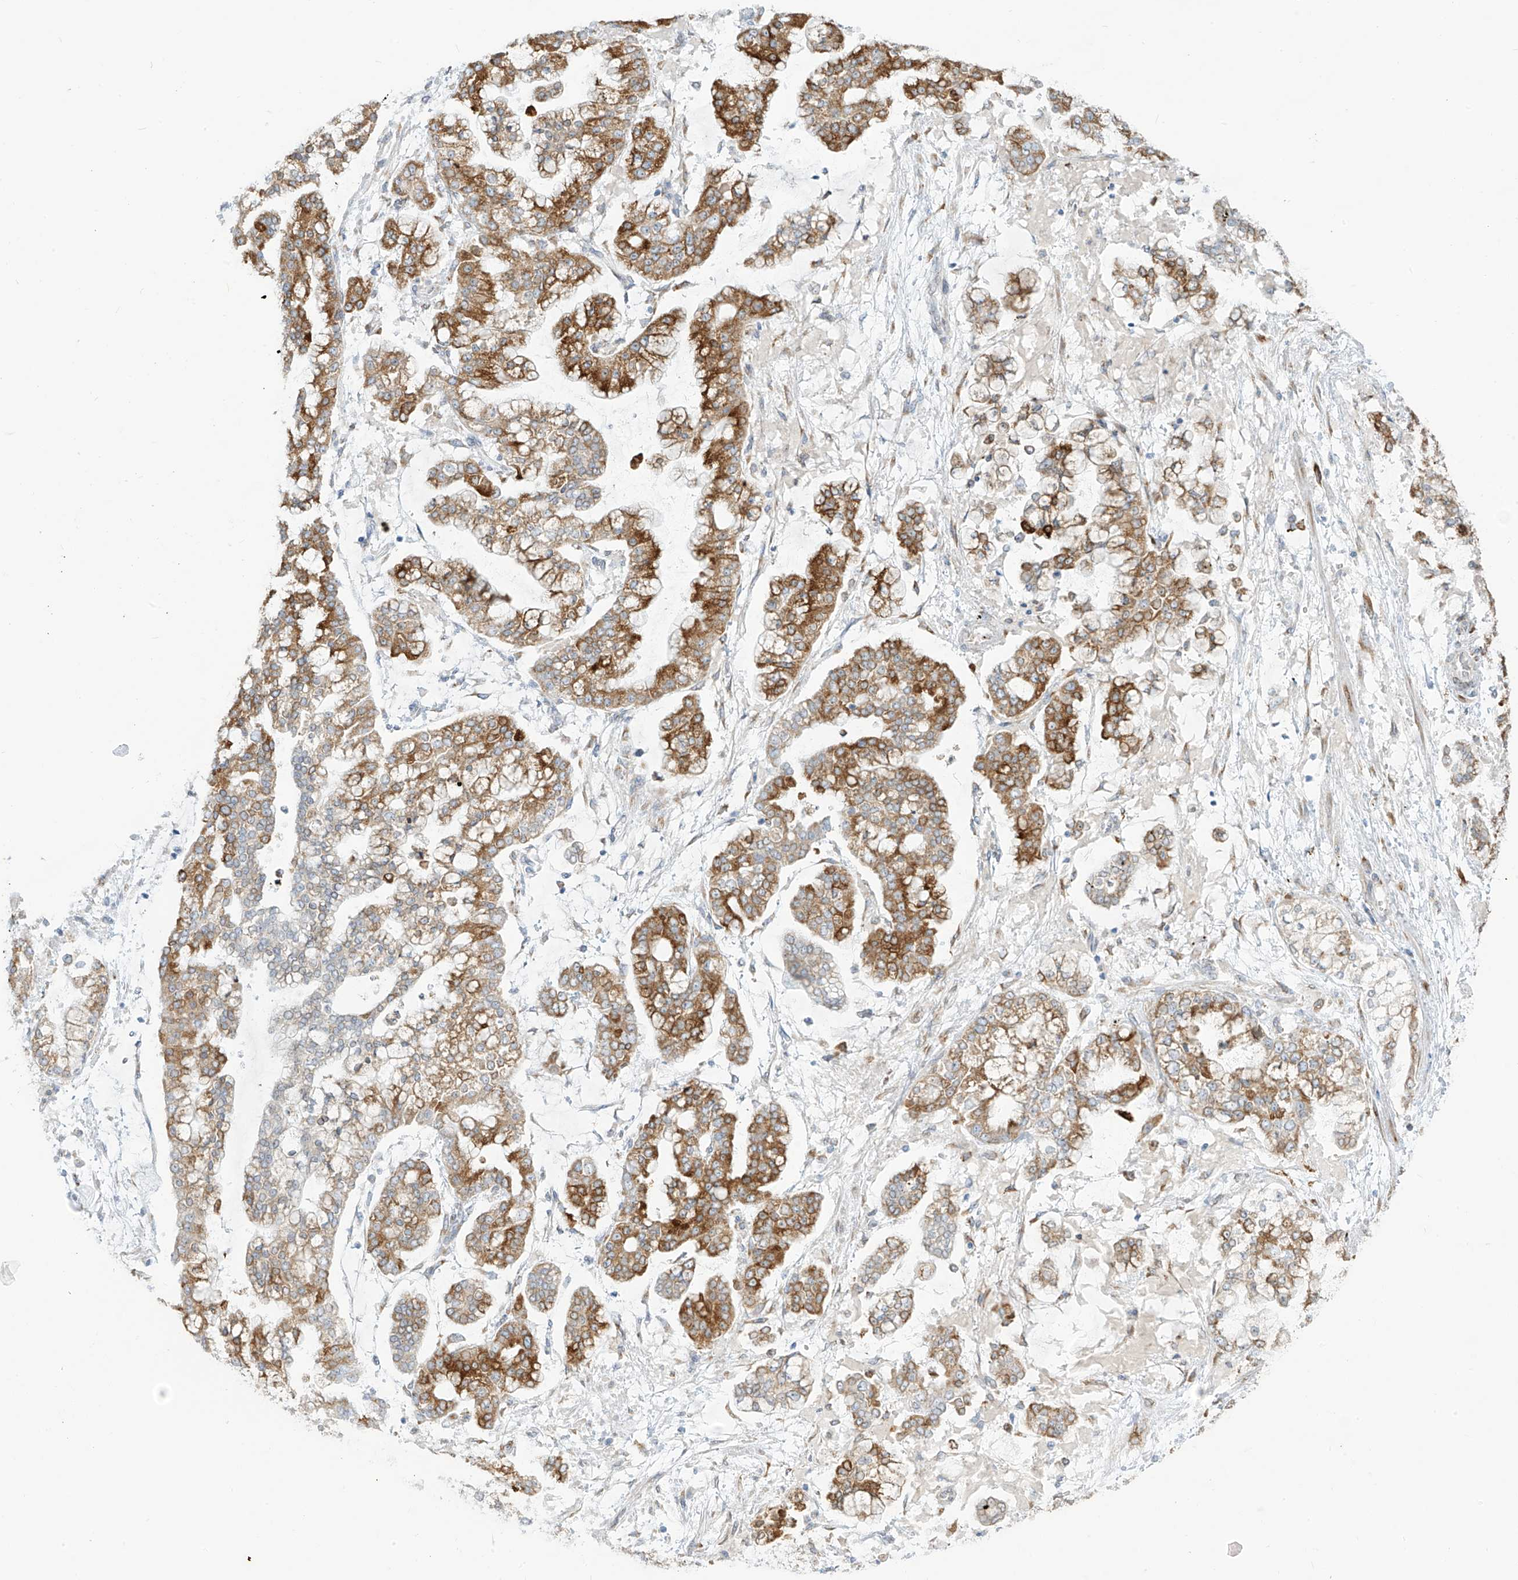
{"staining": {"intensity": "moderate", "quantity": ">75%", "location": "cytoplasmic/membranous"}, "tissue": "stomach cancer", "cell_type": "Tumor cells", "image_type": "cancer", "snomed": [{"axis": "morphology", "description": "Normal tissue, NOS"}, {"axis": "morphology", "description": "Adenocarcinoma, NOS"}, {"axis": "topography", "description": "Stomach, upper"}, {"axis": "topography", "description": "Stomach"}], "caption": "Immunohistochemical staining of stomach cancer (adenocarcinoma) displays medium levels of moderate cytoplasmic/membranous expression in about >75% of tumor cells. Using DAB (brown) and hematoxylin (blue) stains, captured at high magnification using brightfield microscopy.", "gene": "LRRC59", "patient": {"sex": "male", "age": 76}}